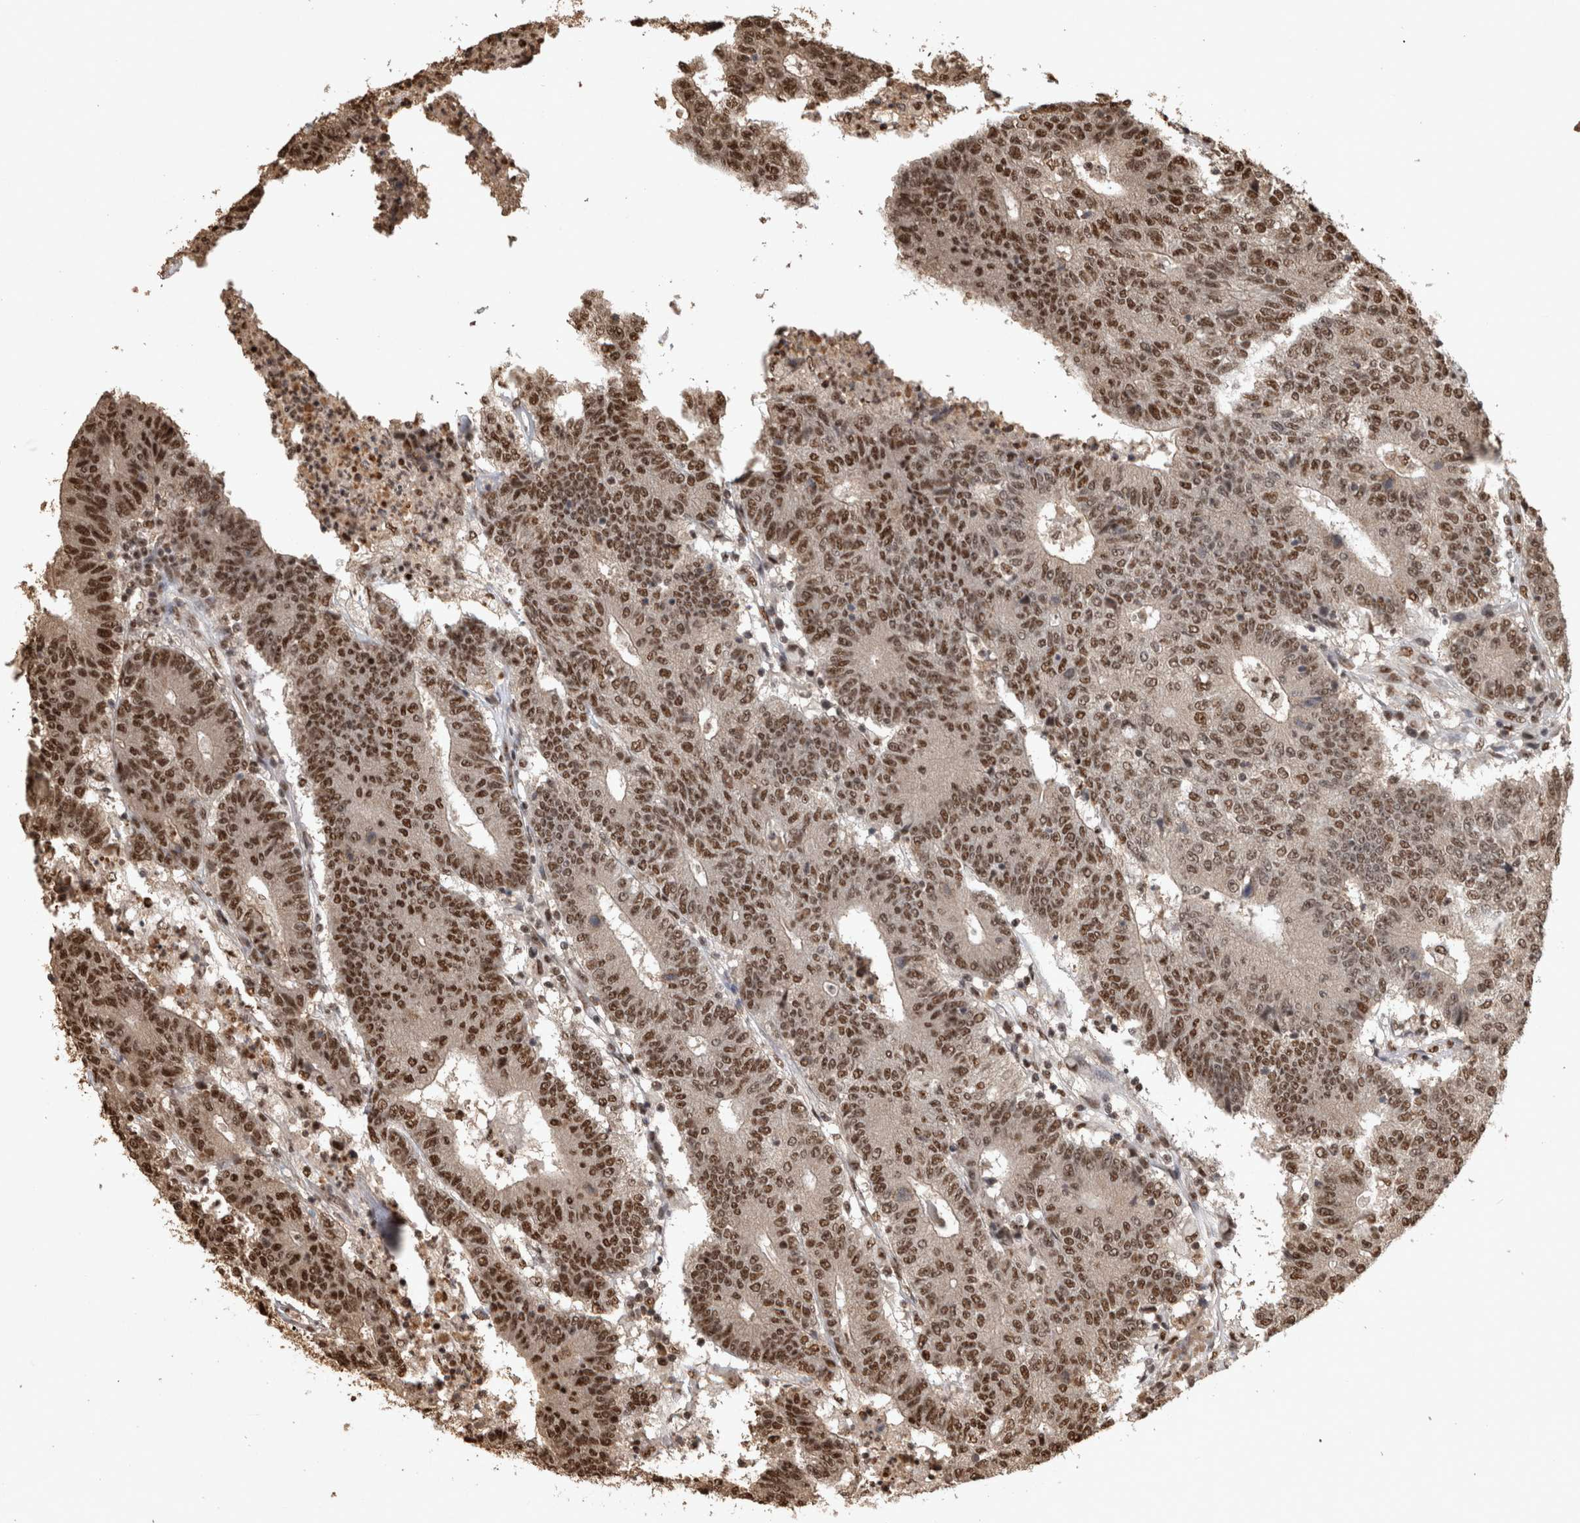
{"staining": {"intensity": "strong", "quantity": ">75%", "location": "nuclear"}, "tissue": "colorectal cancer", "cell_type": "Tumor cells", "image_type": "cancer", "snomed": [{"axis": "morphology", "description": "Normal tissue, NOS"}, {"axis": "morphology", "description": "Adenocarcinoma, NOS"}, {"axis": "topography", "description": "Colon"}], "caption": "Brown immunohistochemical staining in colorectal cancer shows strong nuclear expression in approximately >75% of tumor cells.", "gene": "RAD50", "patient": {"sex": "female", "age": 75}}